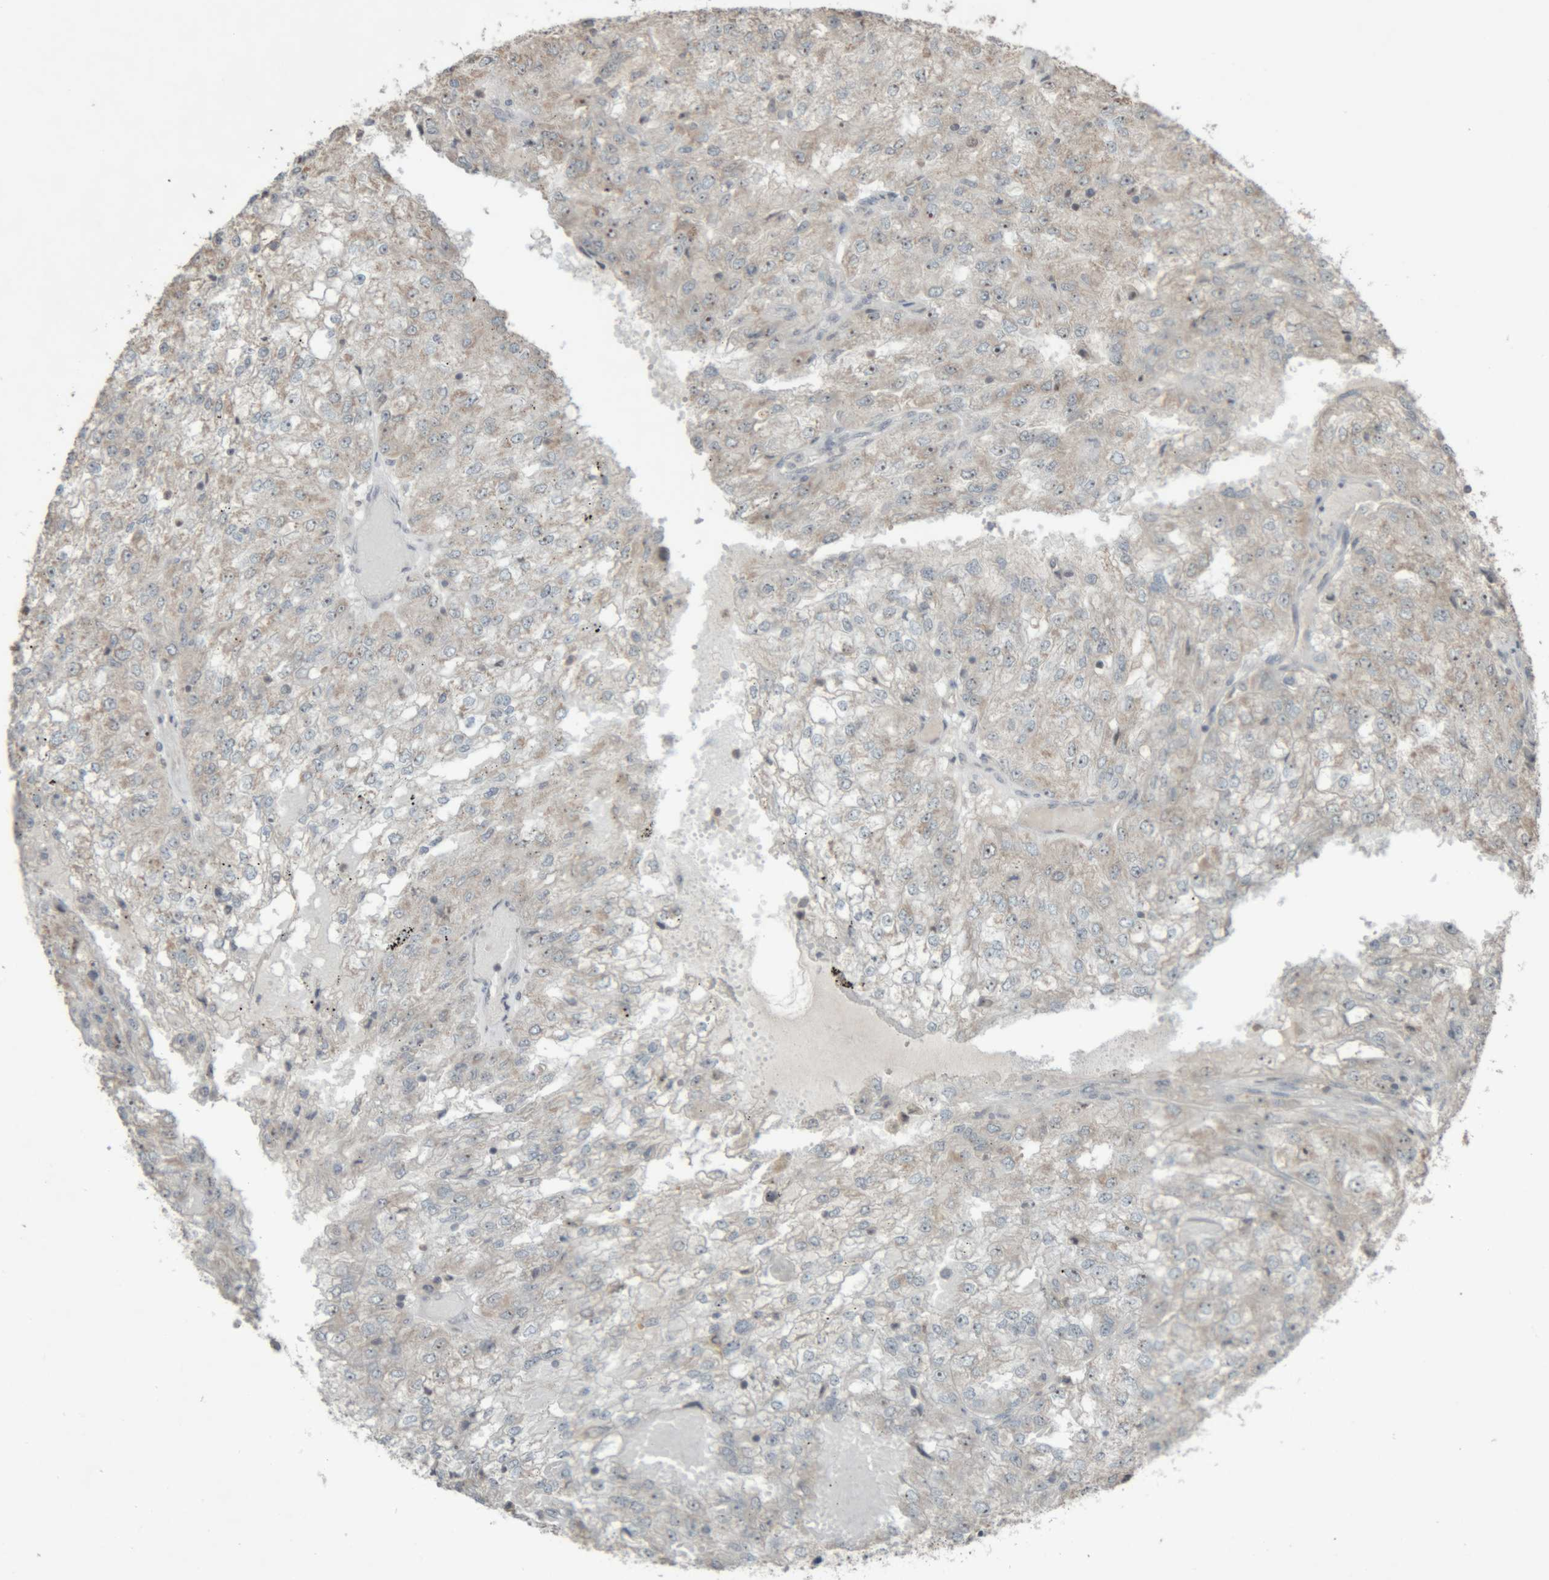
{"staining": {"intensity": "negative", "quantity": "none", "location": "none"}, "tissue": "renal cancer", "cell_type": "Tumor cells", "image_type": "cancer", "snomed": [{"axis": "morphology", "description": "Adenocarcinoma, NOS"}, {"axis": "topography", "description": "Kidney"}], "caption": "Immunohistochemistry of renal cancer (adenocarcinoma) exhibits no expression in tumor cells.", "gene": "RPF1", "patient": {"sex": "female", "age": 54}}